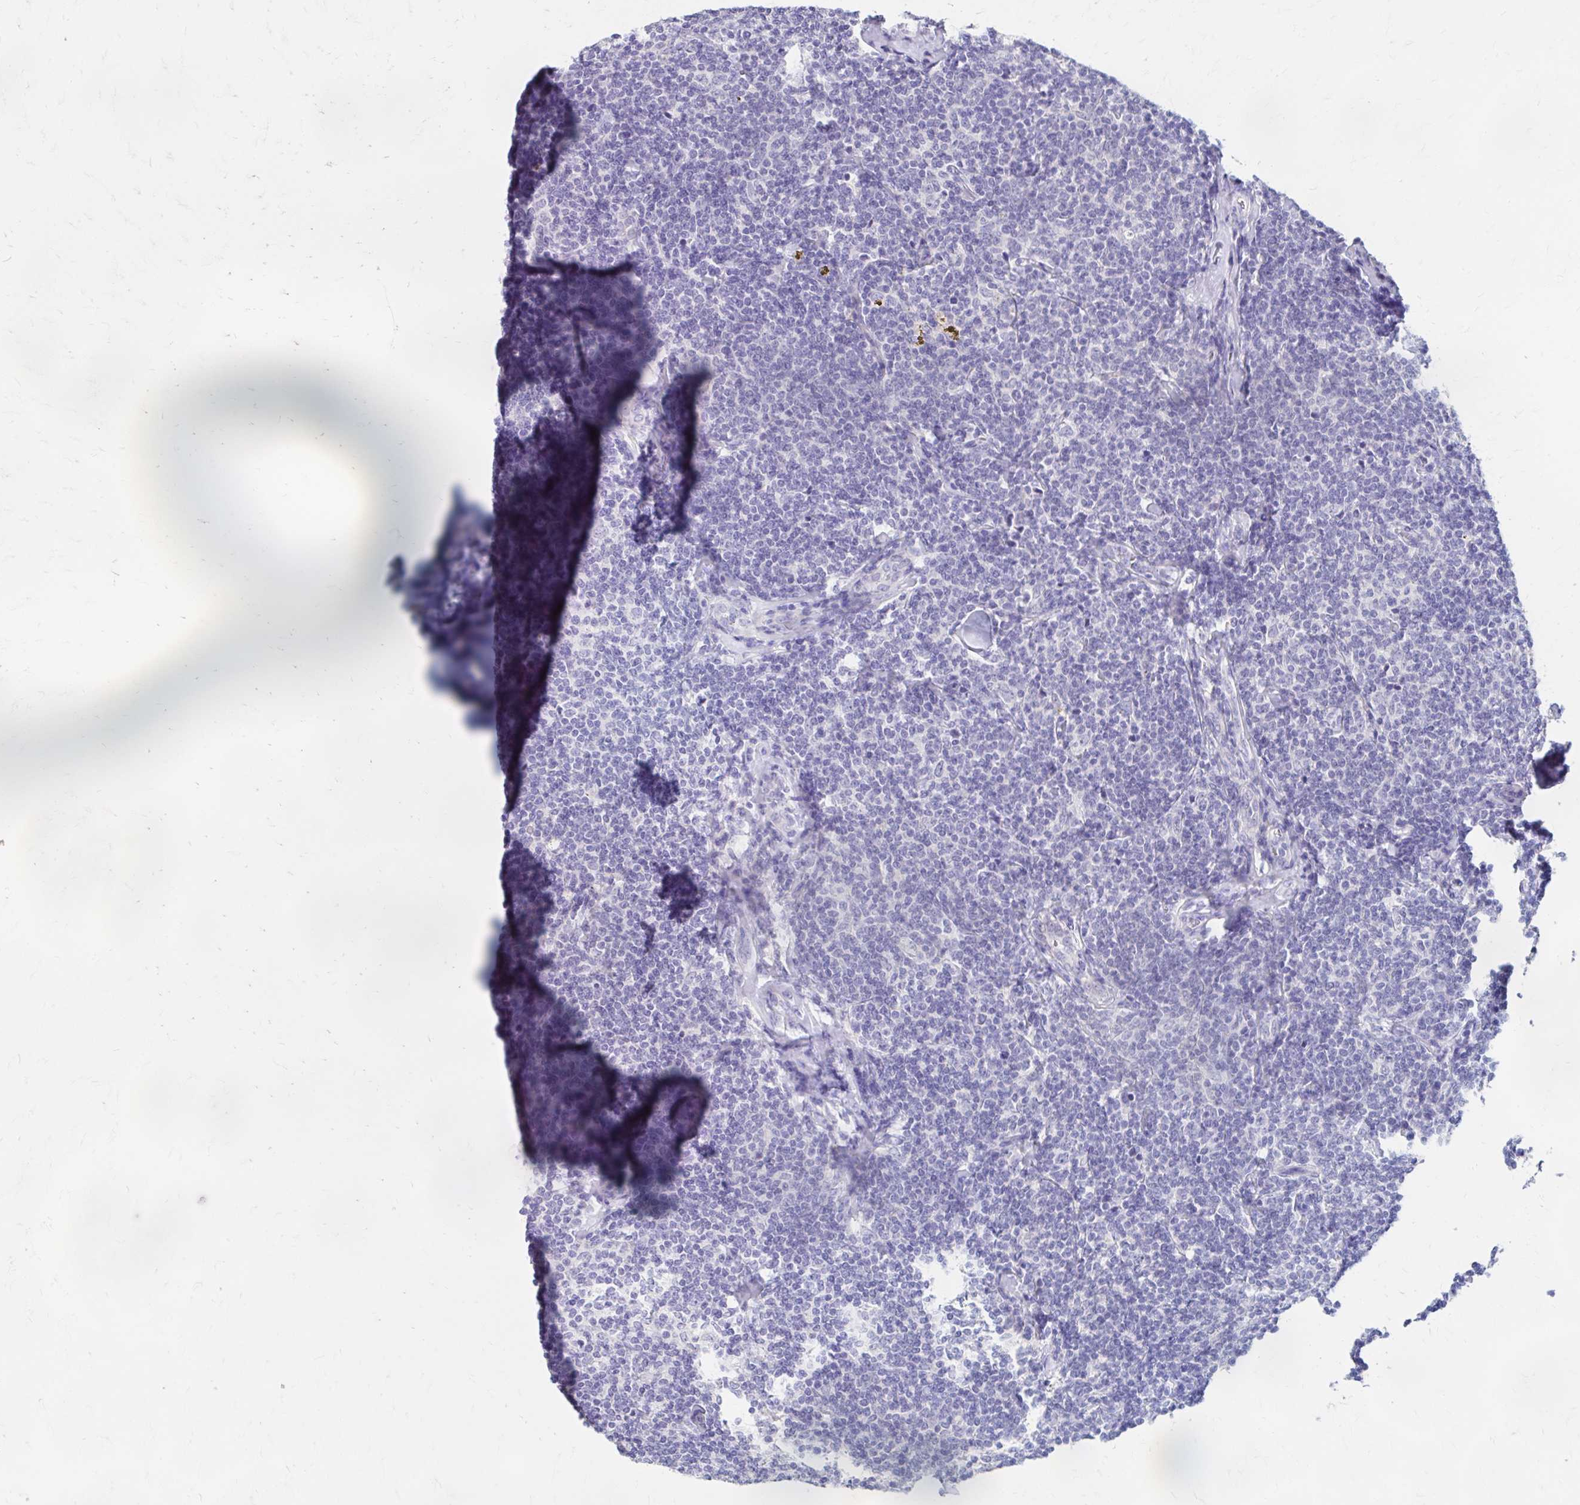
{"staining": {"intensity": "negative", "quantity": "none", "location": "none"}, "tissue": "lymphoma", "cell_type": "Tumor cells", "image_type": "cancer", "snomed": [{"axis": "morphology", "description": "Malignant lymphoma, non-Hodgkin's type, Low grade"}, {"axis": "topography", "description": "Lymph node"}], "caption": "Immunohistochemistry (IHC) histopathology image of neoplastic tissue: human malignant lymphoma, non-Hodgkin's type (low-grade) stained with DAB exhibits no significant protein positivity in tumor cells. The staining was performed using DAB (3,3'-diaminobenzidine) to visualize the protein expression in brown, while the nuclei were stained in blue with hematoxylin (Magnification: 20x).", "gene": "AZGP1", "patient": {"sex": "female", "age": 56}}